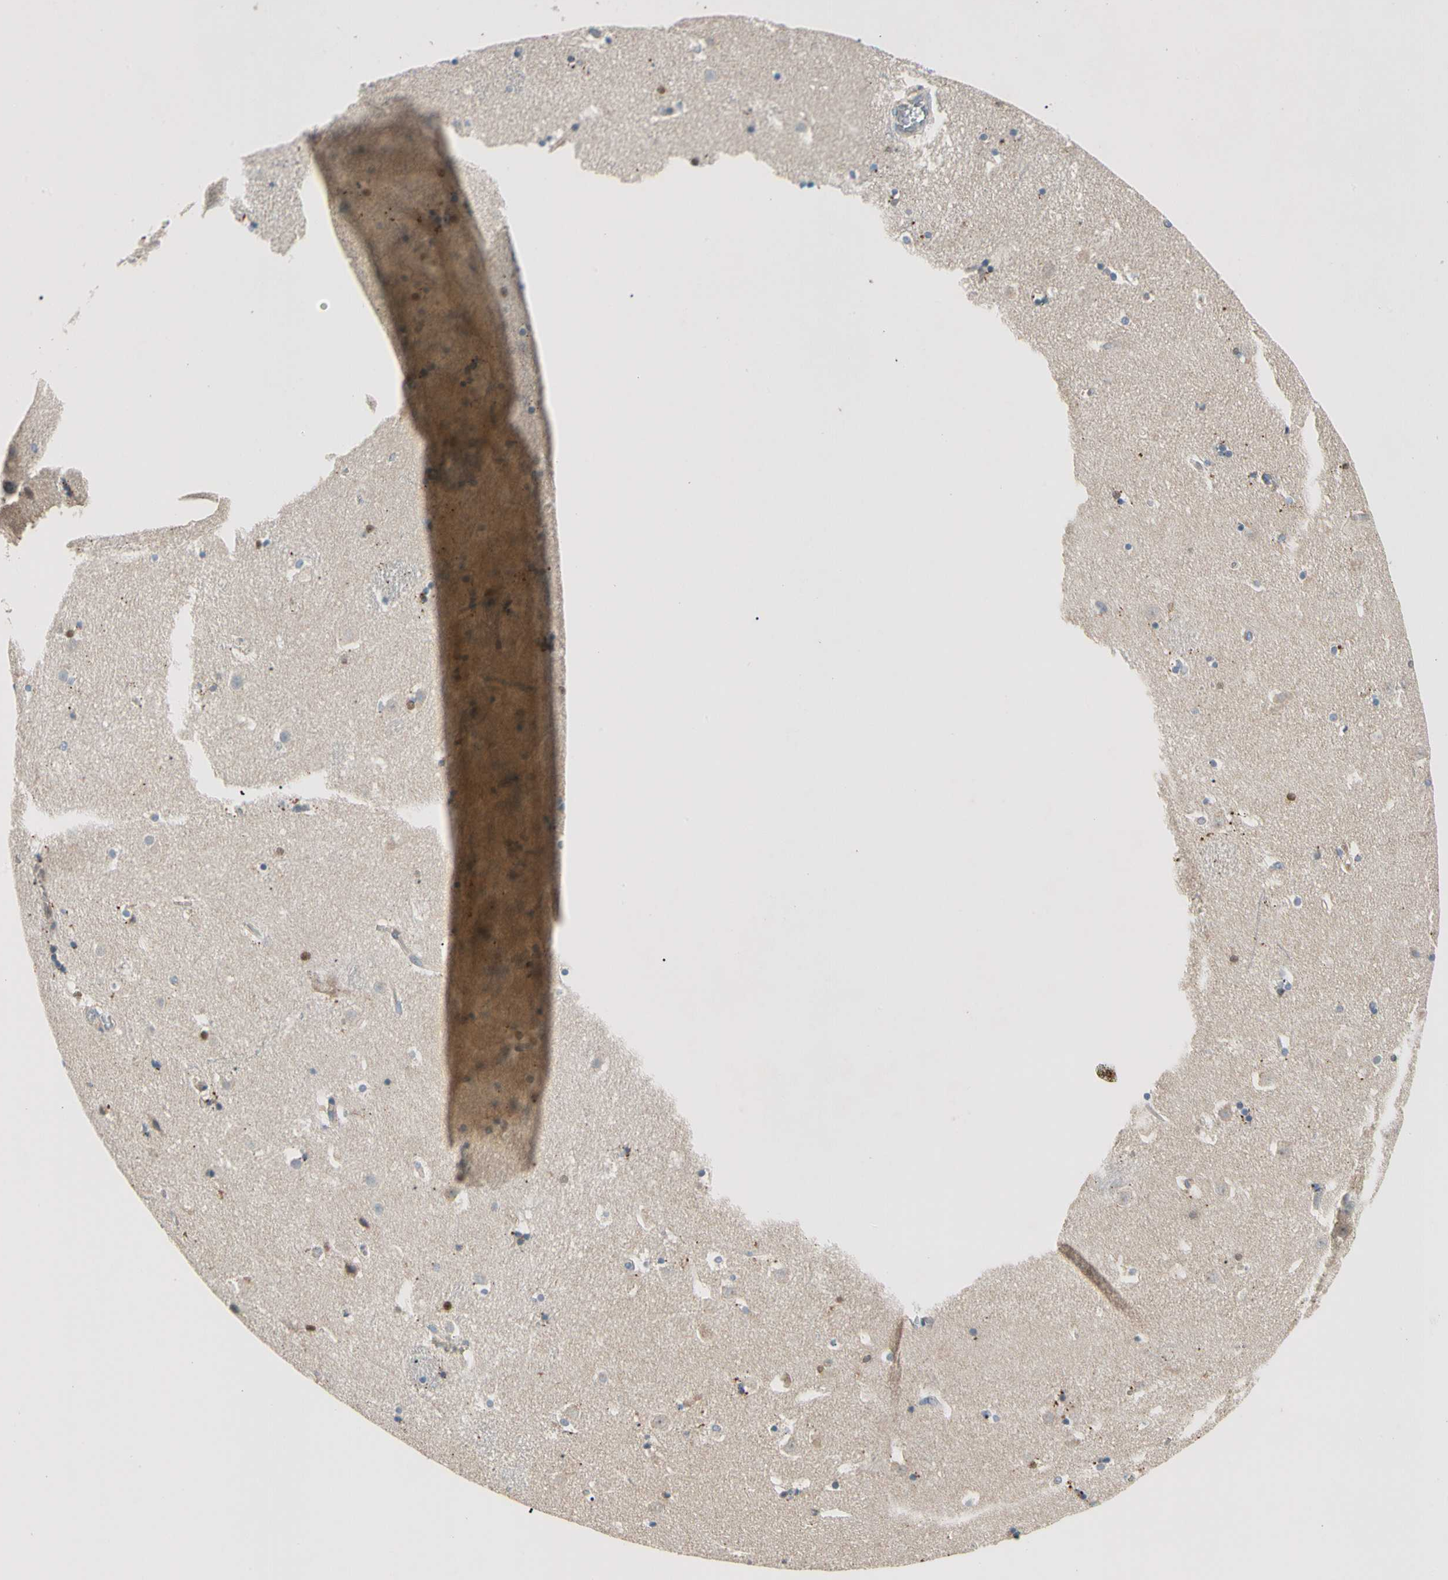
{"staining": {"intensity": "weak", "quantity": "<25%", "location": "cytoplasmic/membranous"}, "tissue": "caudate", "cell_type": "Glial cells", "image_type": "normal", "snomed": [{"axis": "morphology", "description": "Normal tissue, NOS"}, {"axis": "topography", "description": "Lateral ventricle wall"}], "caption": "Immunohistochemistry (IHC) of normal caudate exhibits no staining in glial cells.", "gene": "CDH6", "patient": {"sex": "male", "age": 45}}